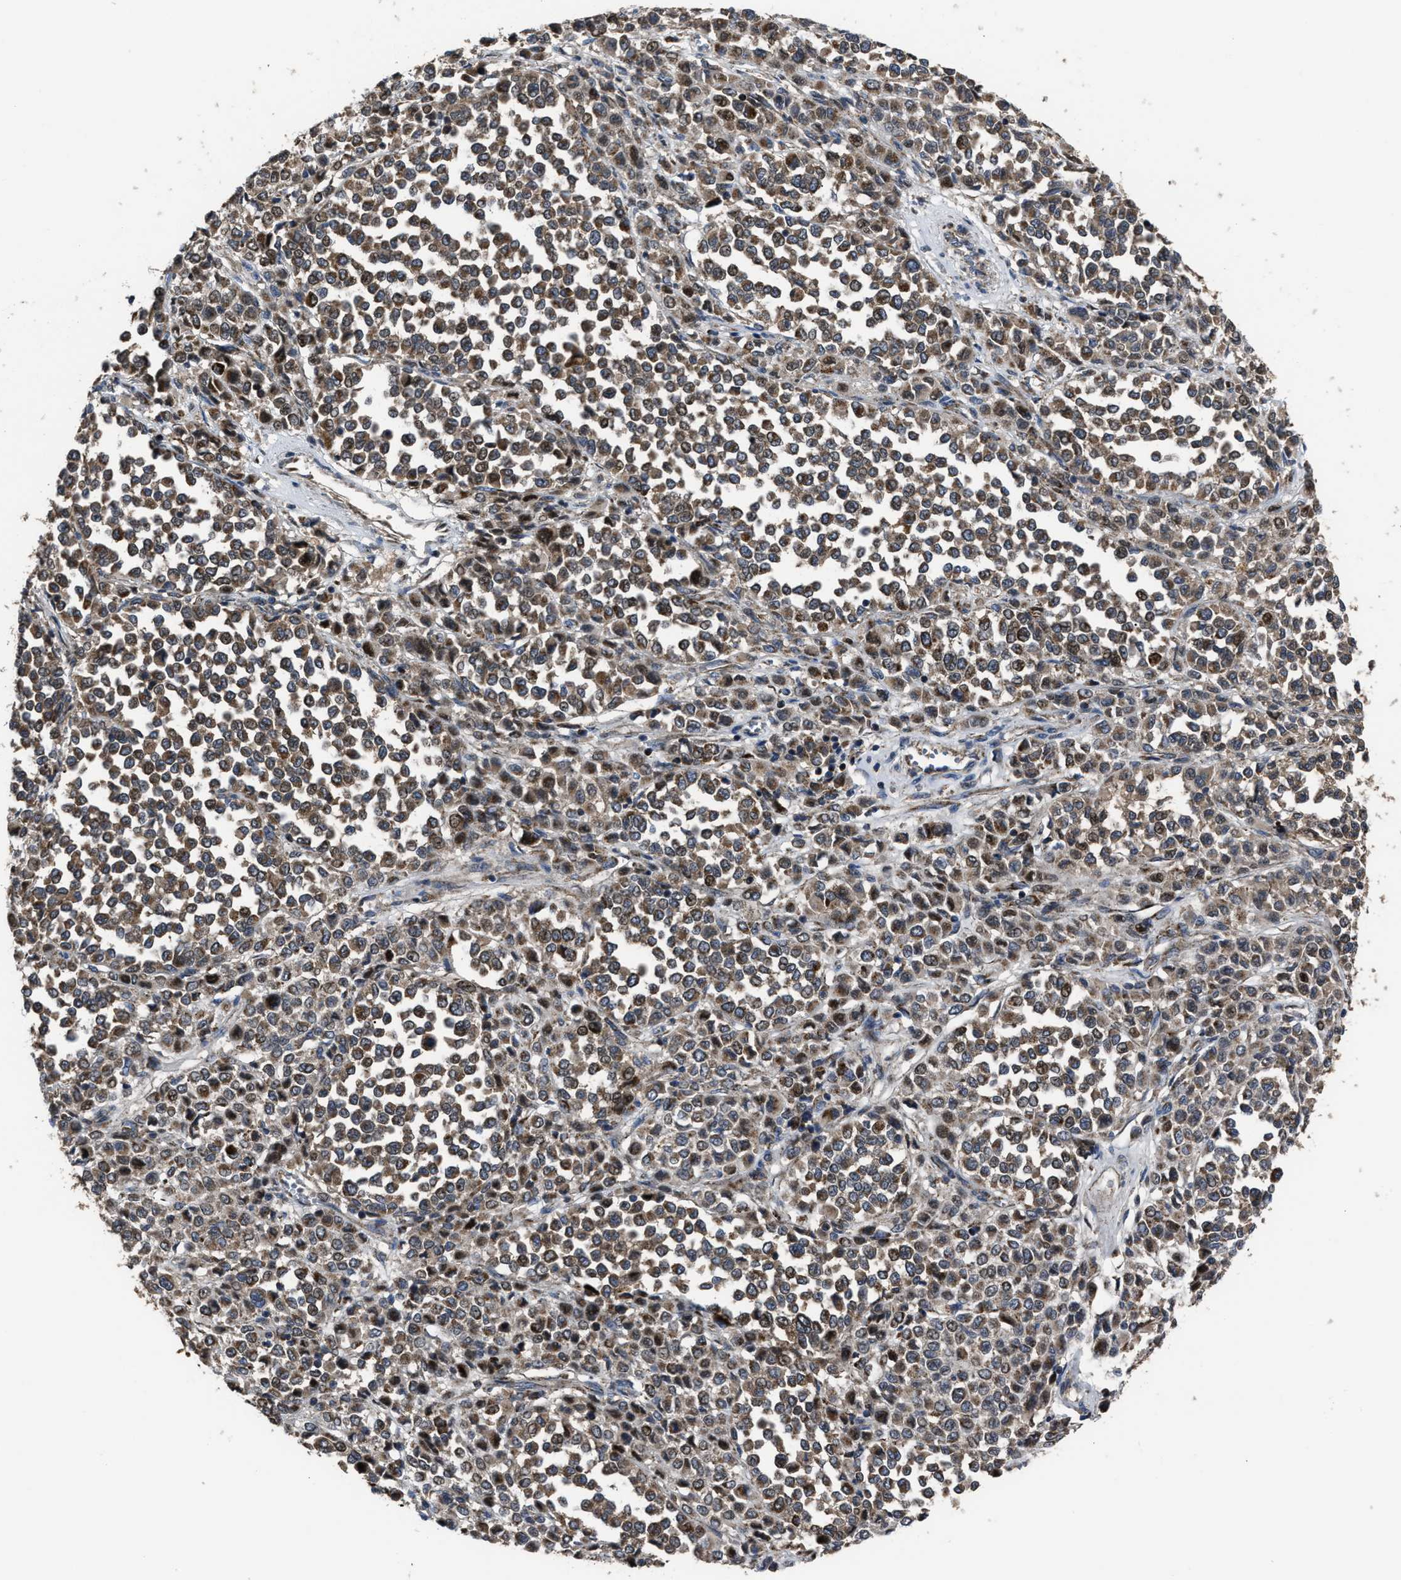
{"staining": {"intensity": "moderate", "quantity": ">75%", "location": "cytoplasmic/membranous"}, "tissue": "melanoma", "cell_type": "Tumor cells", "image_type": "cancer", "snomed": [{"axis": "morphology", "description": "Malignant melanoma, Metastatic site"}, {"axis": "topography", "description": "Pancreas"}], "caption": "A micrograph showing moderate cytoplasmic/membranous expression in approximately >75% of tumor cells in malignant melanoma (metastatic site), as visualized by brown immunohistochemical staining.", "gene": "PASK", "patient": {"sex": "female", "age": 30}}